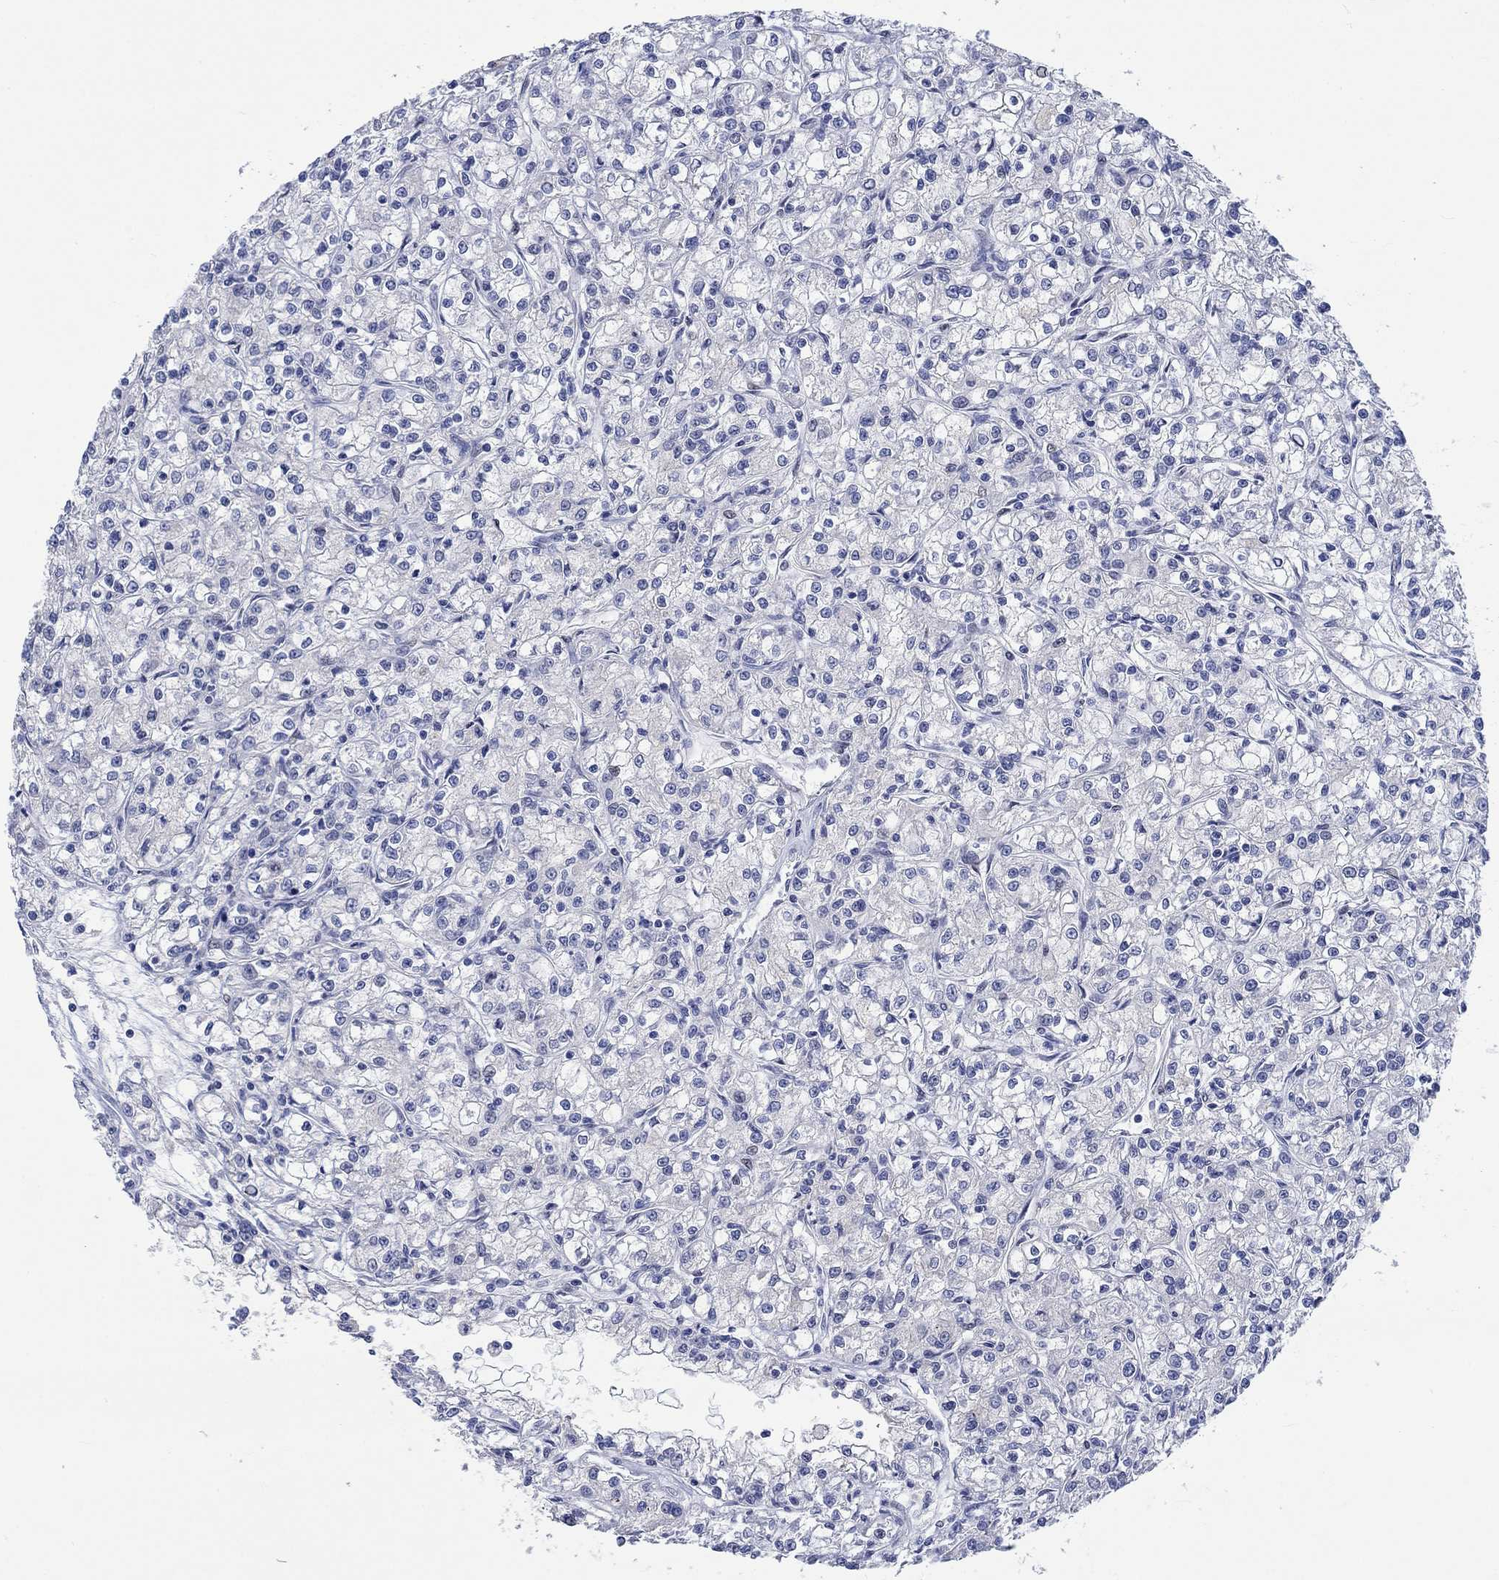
{"staining": {"intensity": "negative", "quantity": "none", "location": "none"}, "tissue": "renal cancer", "cell_type": "Tumor cells", "image_type": "cancer", "snomed": [{"axis": "morphology", "description": "Adenocarcinoma, NOS"}, {"axis": "topography", "description": "Kidney"}], "caption": "Renal adenocarcinoma was stained to show a protein in brown. There is no significant staining in tumor cells.", "gene": "DLK1", "patient": {"sex": "female", "age": 59}}